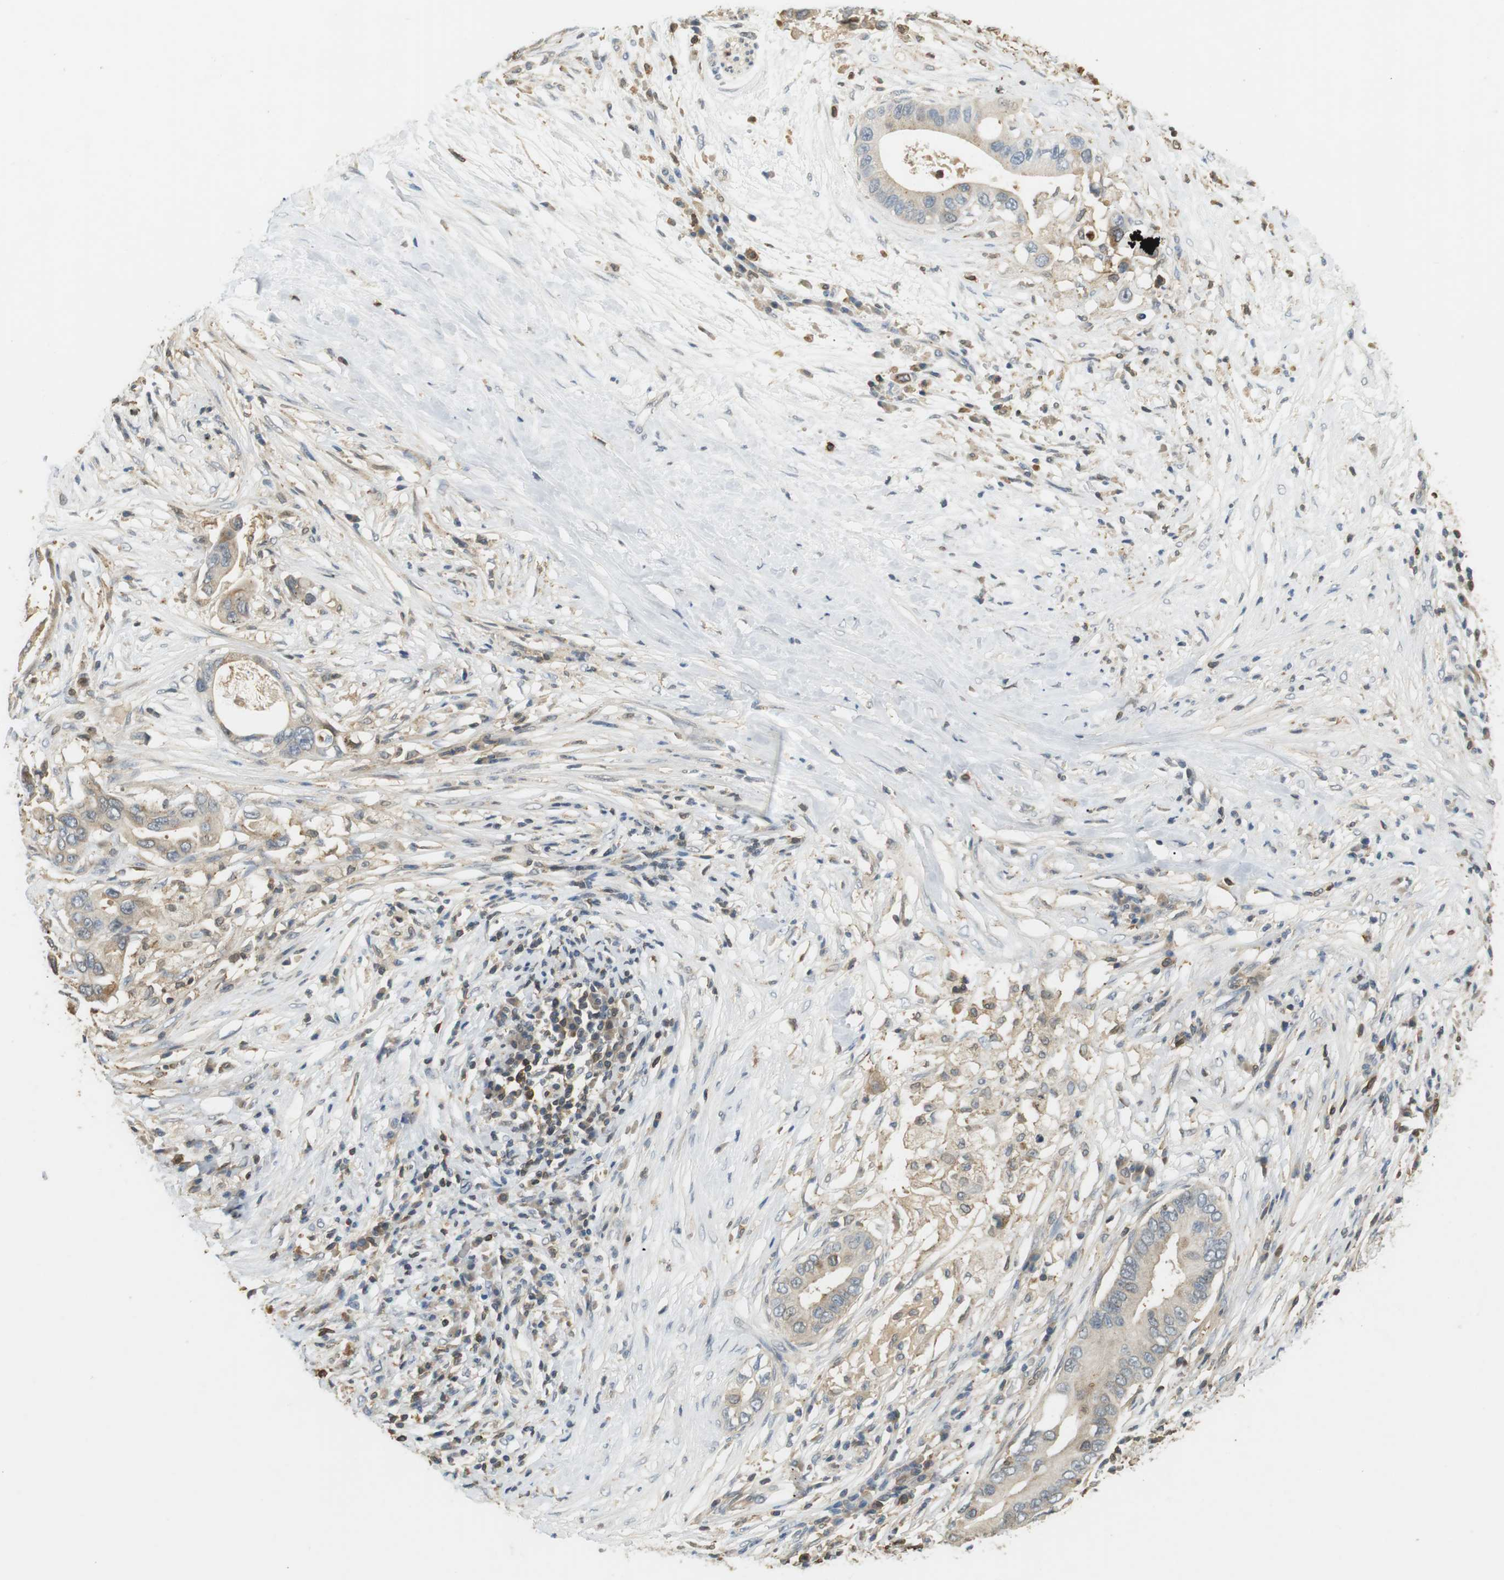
{"staining": {"intensity": "weak", "quantity": ">75%", "location": "cytoplasmic/membranous"}, "tissue": "pancreatic cancer", "cell_type": "Tumor cells", "image_type": "cancer", "snomed": [{"axis": "morphology", "description": "Adenocarcinoma, NOS"}, {"axis": "topography", "description": "Pancreas"}], "caption": "A brown stain highlights weak cytoplasmic/membranous staining of a protein in pancreatic cancer (adenocarcinoma) tumor cells.", "gene": "P2RY1", "patient": {"sex": "male", "age": 77}}